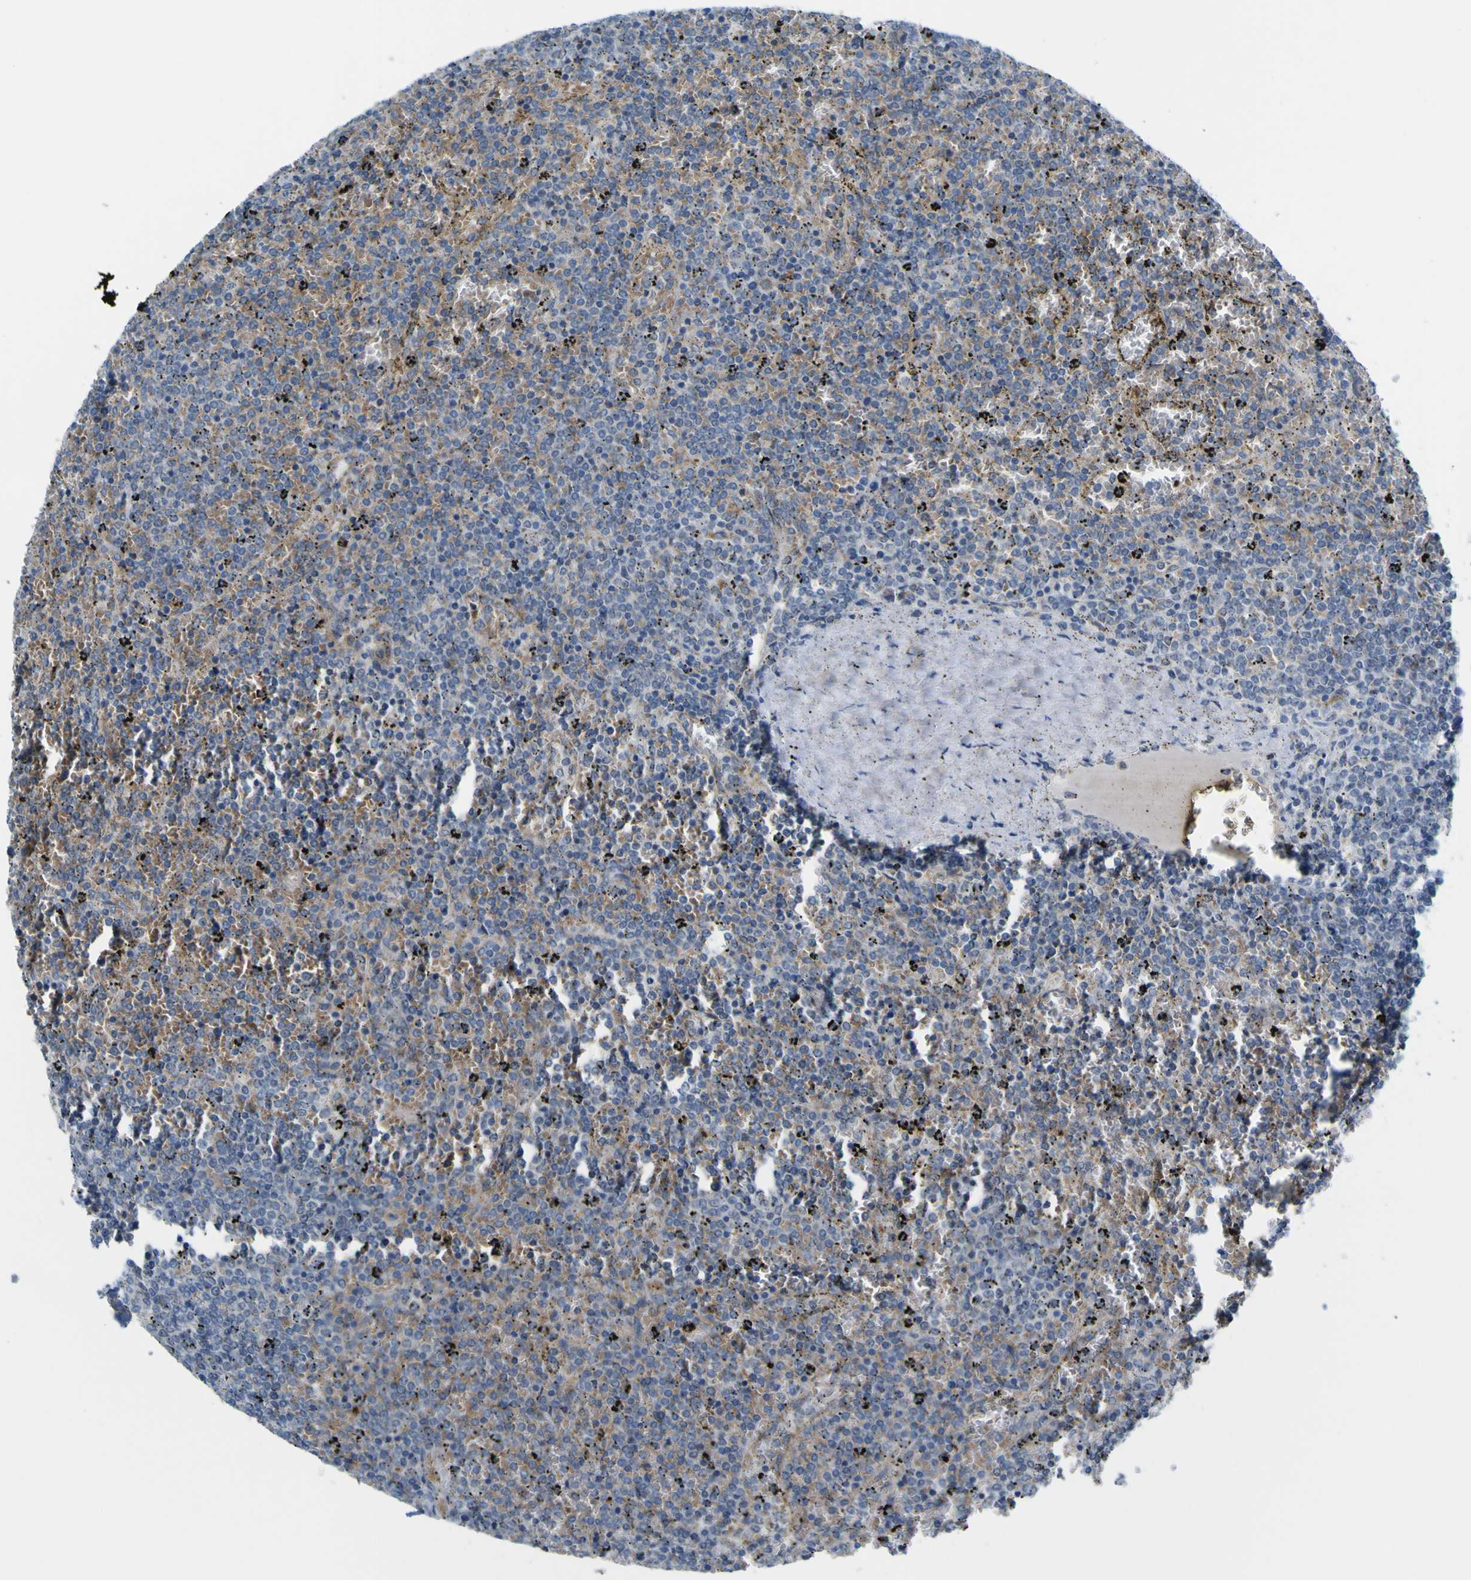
{"staining": {"intensity": "weak", "quantity": "25%-75%", "location": "cytoplasmic/membranous"}, "tissue": "lymphoma", "cell_type": "Tumor cells", "image_type": "cancer", "snomed": [{"axis": "morphology", "description": "Malignant lymphoma, non-Hodgkin's type, Low grade"}, {"axis": "topography", "description": "Spleen"}], "caption": "Brown immunohistochemical staining in human malignant lymphoma, non-Hodgkin's type (low-grade) exhibits weak cytoplasmic/membranous positivity in about 25%-75% of tumor cells. (Brightfield microscopy of DAB IHC at high magnification).", "gene": "ACBD5", "patient": {"sex": "female", "age": 77}}